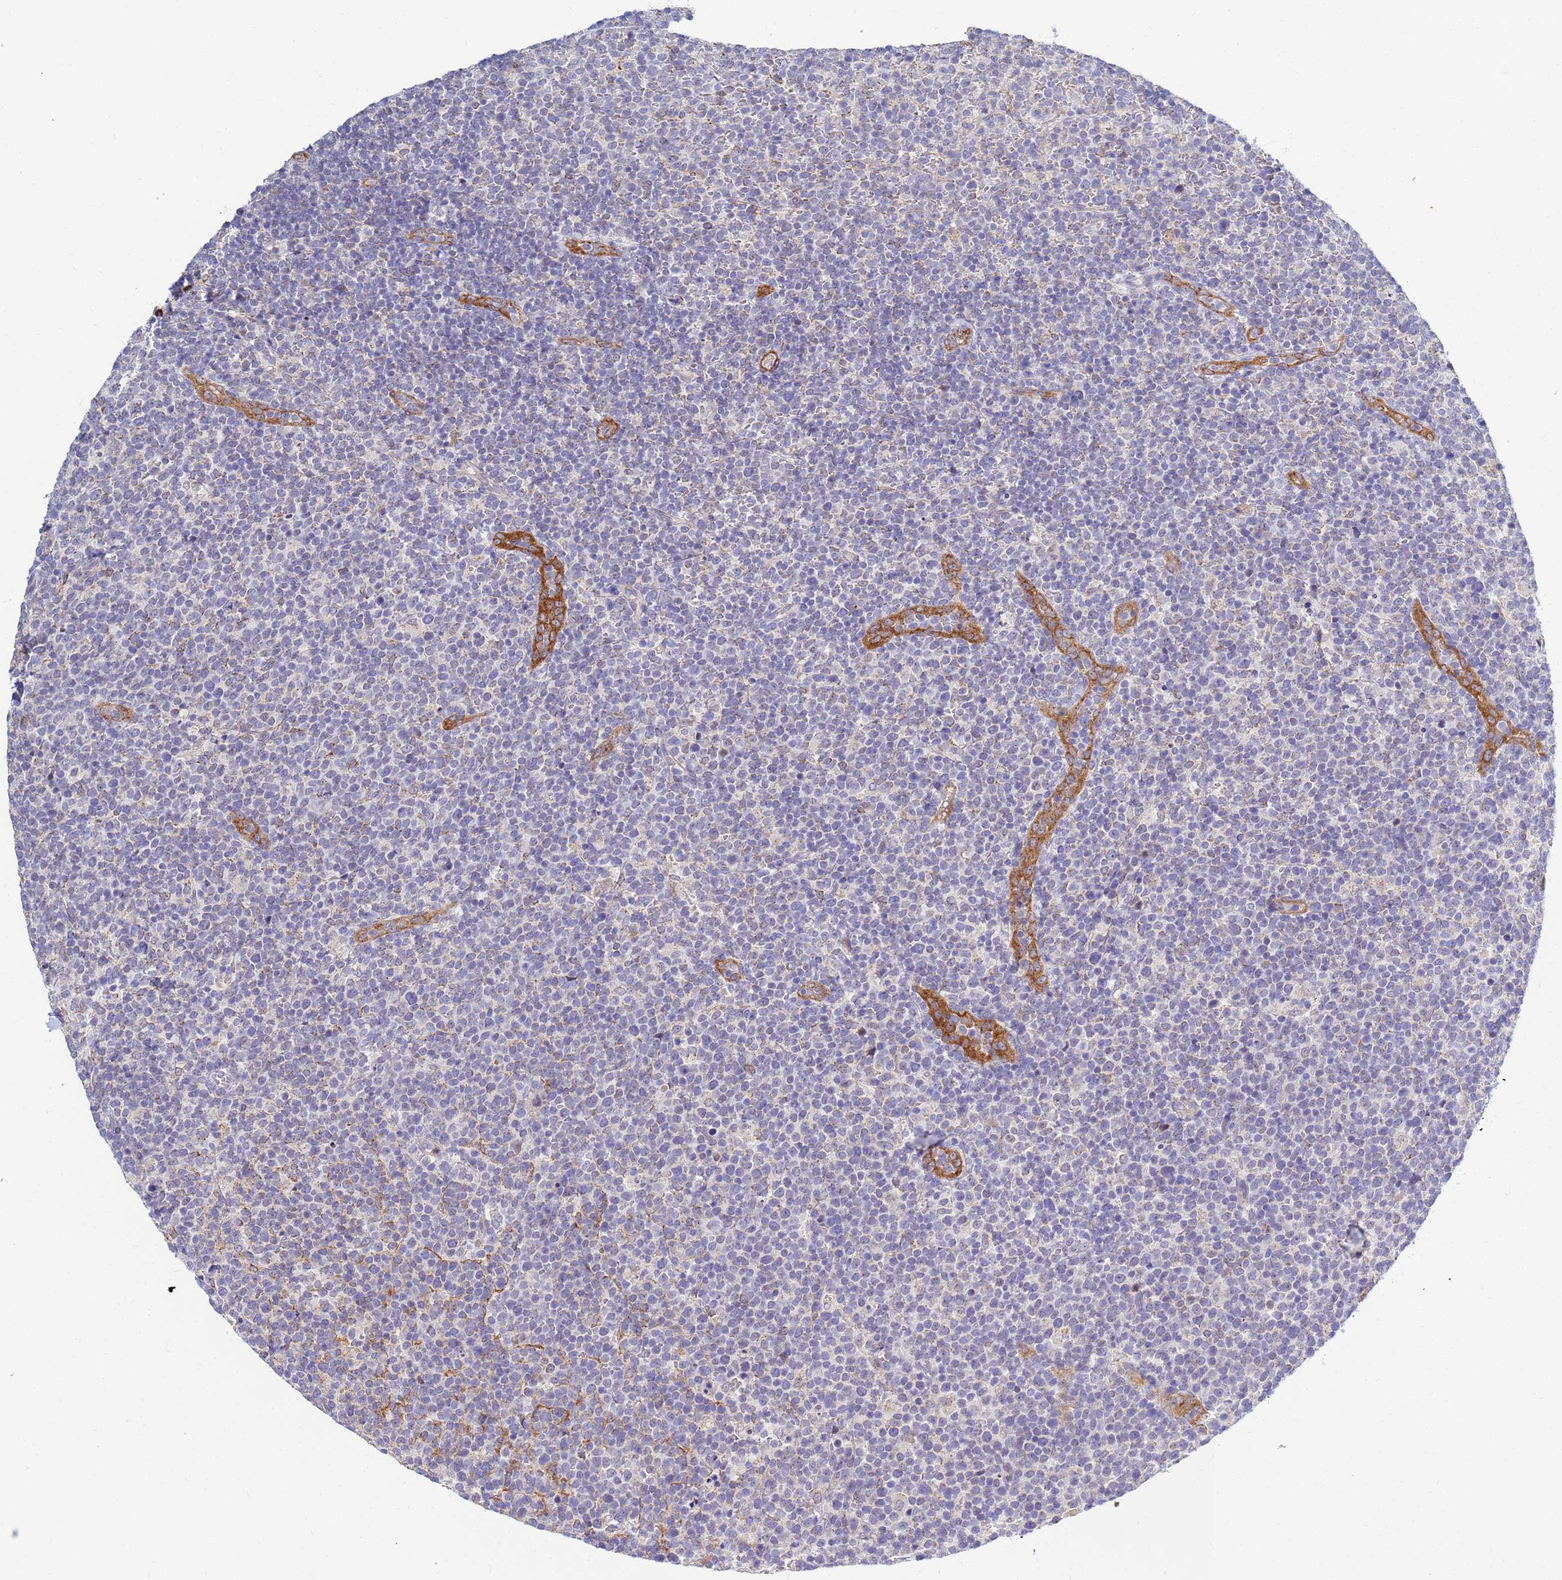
{"staining": {"intensity": "negative", "quantity": "none", "location": "none"}, "tissue": "lymphoma", "cell_type": "Tumor cells", "image_type": "cancer", "snomed": [{"axis": "morphology", "description": "Malignant lymphoma, non-Hodgkin's type, High grade"}, {"axis": "topography", "description": "Lymph node"}], "caption": "IHC histopathology image of high-grade malignant lymphoma, non-Hodgkin's type stained for a protein (brown), which displays no expression in tumor cells.", "gene": "SDR39U1", "patient": {"sex": "male", "age": 61}}